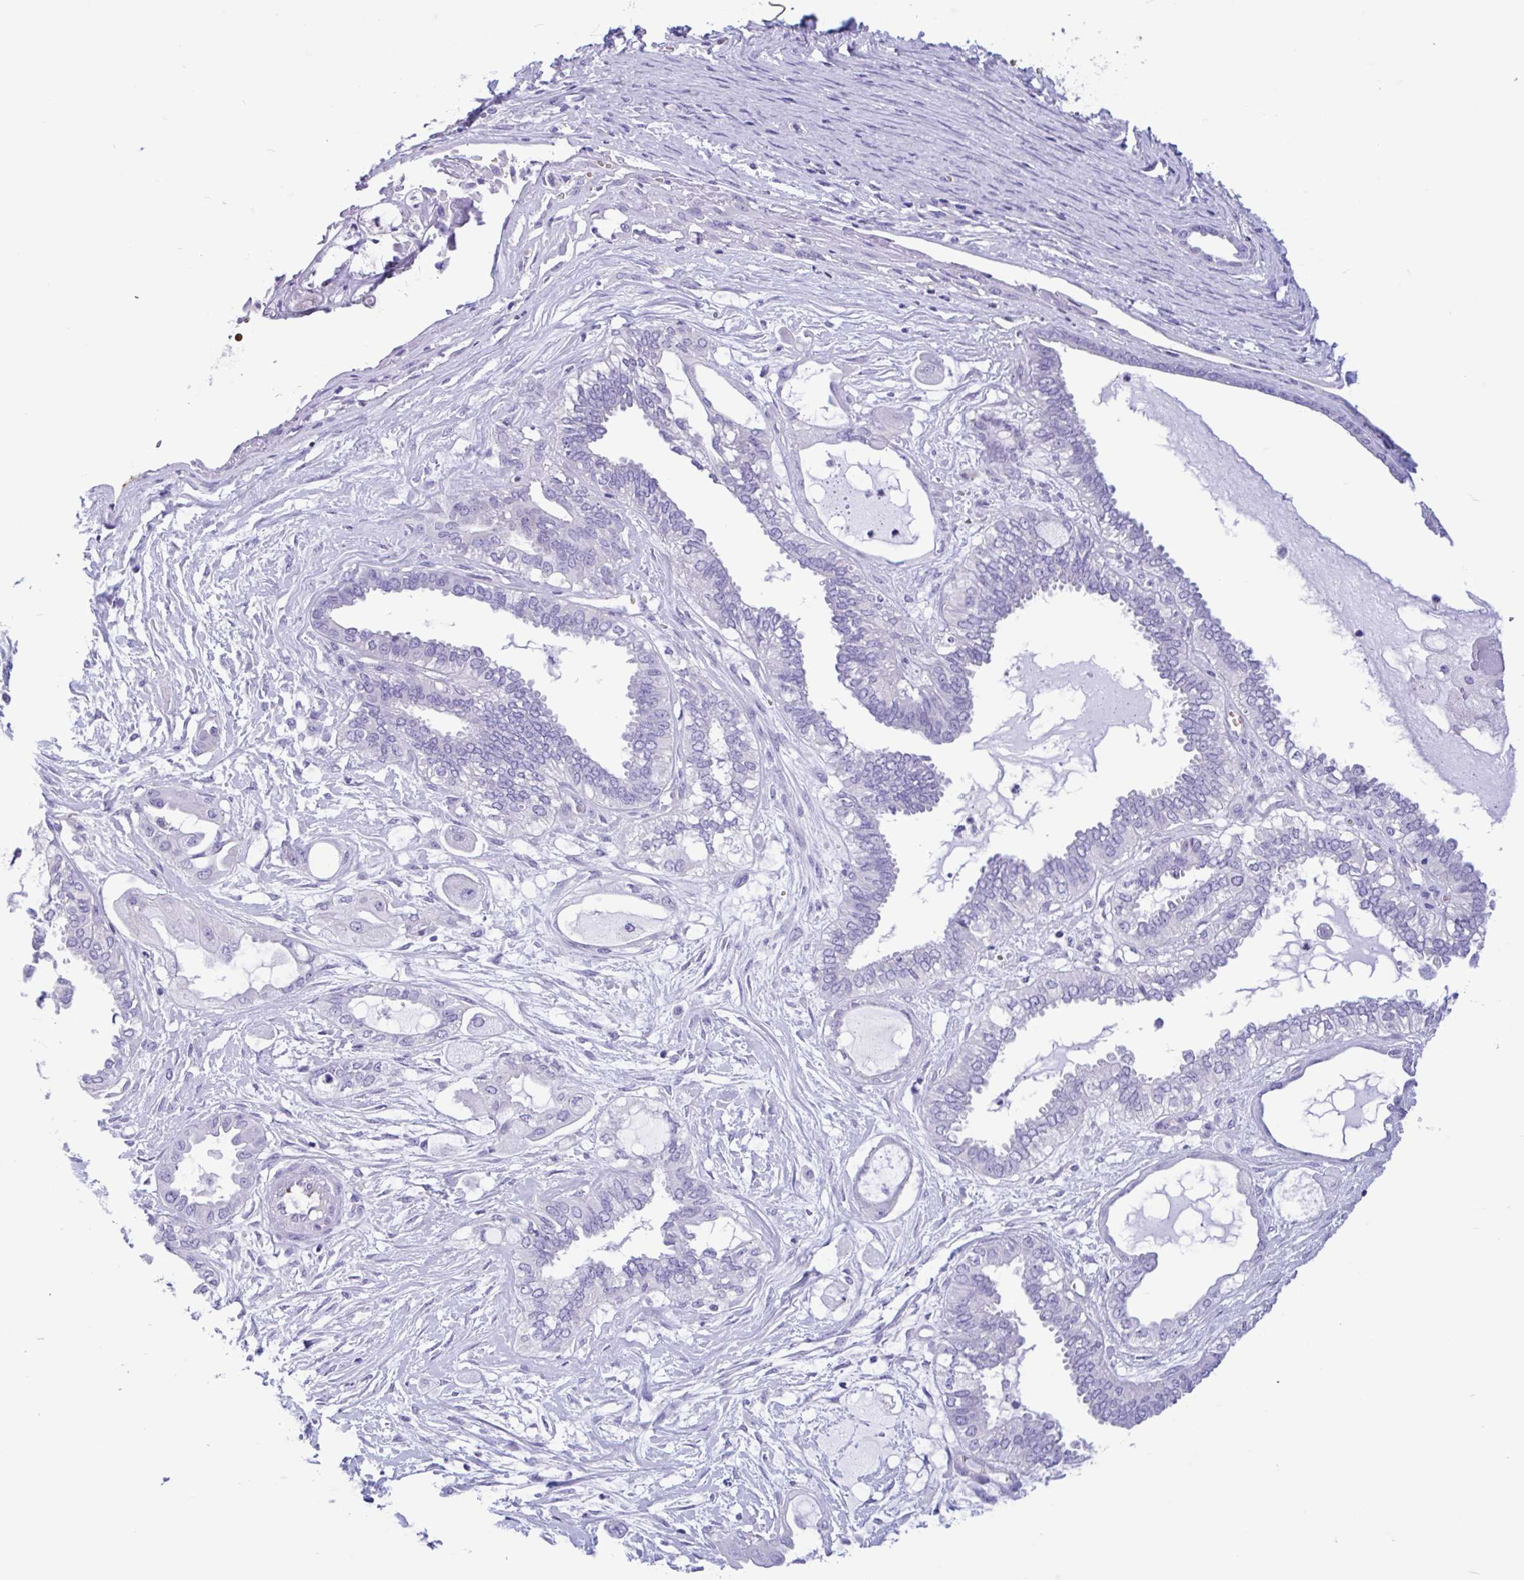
{"staining": {"intensity": "negative", "quantity": "none", "location": "none"}, "tissue": "ovarian cancer", "cell_type": "Tumor cells", "image_type": "cancer", "snomed": [{"axis": "morphology", "description": "Carcinoma, NOS"}, {"axis": "morphology", "description": "Carcinoma, endometroid"}, {"axis": "topography", "description": "Ovary"}], "caption": "Tumor cells are negative for protein expression in human ovarian cancer (endometroid carcinoma). (IHC, brightfield microscopy, high magnification).", "gene": "TMEM79", "patient": {"sex": "female", "age": 50}}